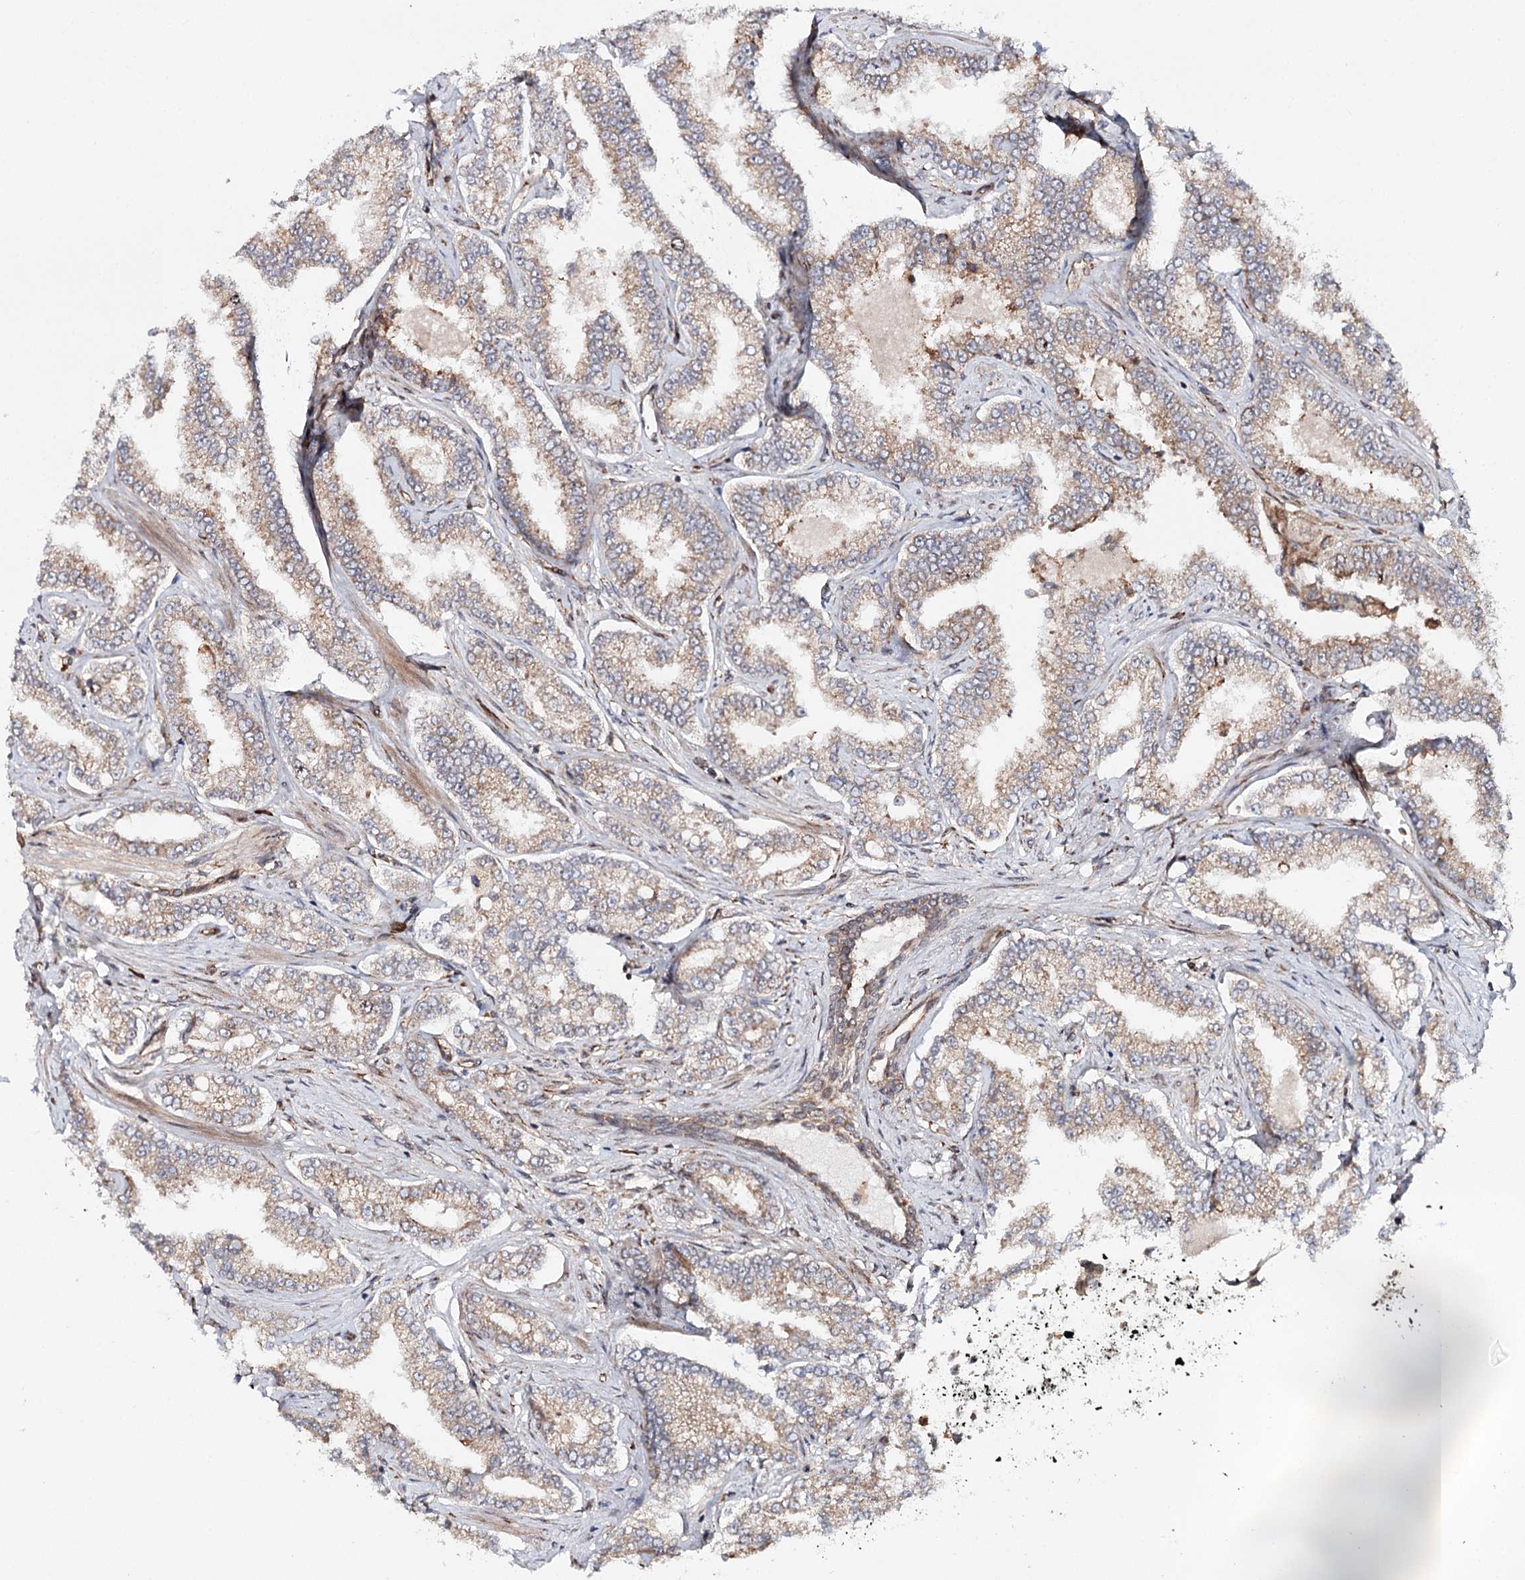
{"staining": {"intensity": "moderate", "quantity": ">75%", "location": "cytoplasmic/membranous"}, "tissue": "prostate cancer", "cell_type": "Tumor cells", "image_type": "cancer", "snomed": [{"axis": "morphology", "description": "Normal tissue, NOS"}, {"axis": "morphology", "description": "Adenocarcinoma, High grade"}, {"axis": "topography", "description": "Prostate"}], "caption": "The image shows staining of prostate cancer, revealing moderate cytoplasmic/membranous protein staining (brown color) within tumor cells. (brown staining indicates protein expression, while blue staining denotes nuclei).", "gene": "MKNK1", "patient": {"sex": "male", "age": 83}}